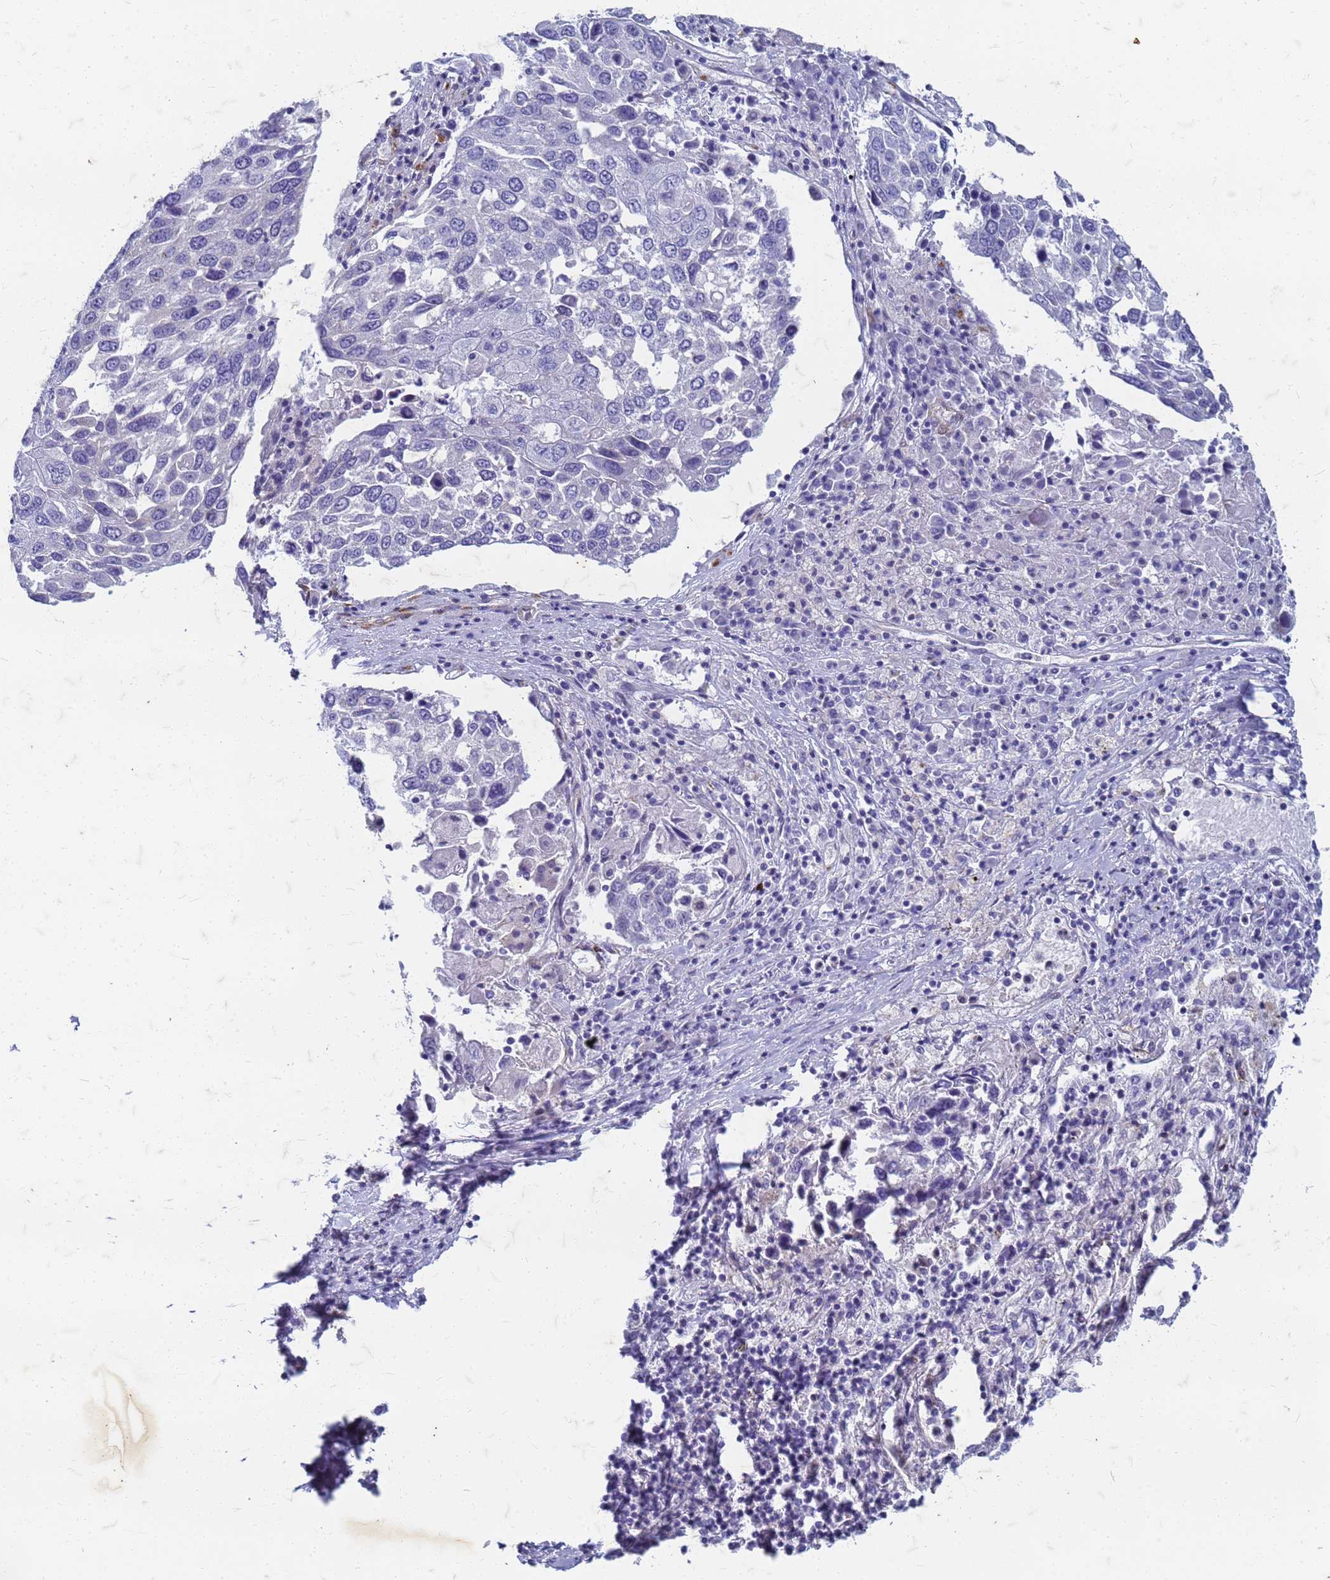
{"staining": {"intensity": "negative", "quantity": "none", "location": "none"}, "tissue": "lung cancer", "cell_type": "Tumor cells", "image_type": "cancer", "snomed": [{"axis": "morphology", "description": "Squamous cell carcinoma, NOS"}, {"axis": "topography", "description": "Lung"}], "caption": "Immunohistochemical staining of human lung cancer exhibits no significant staining in tumor cells. (DAB (3,3'-diaminobenzidine) IHC, high magnification).", "gene": "TRIM64B", "patient": {"sex": "male", "age": 65}}